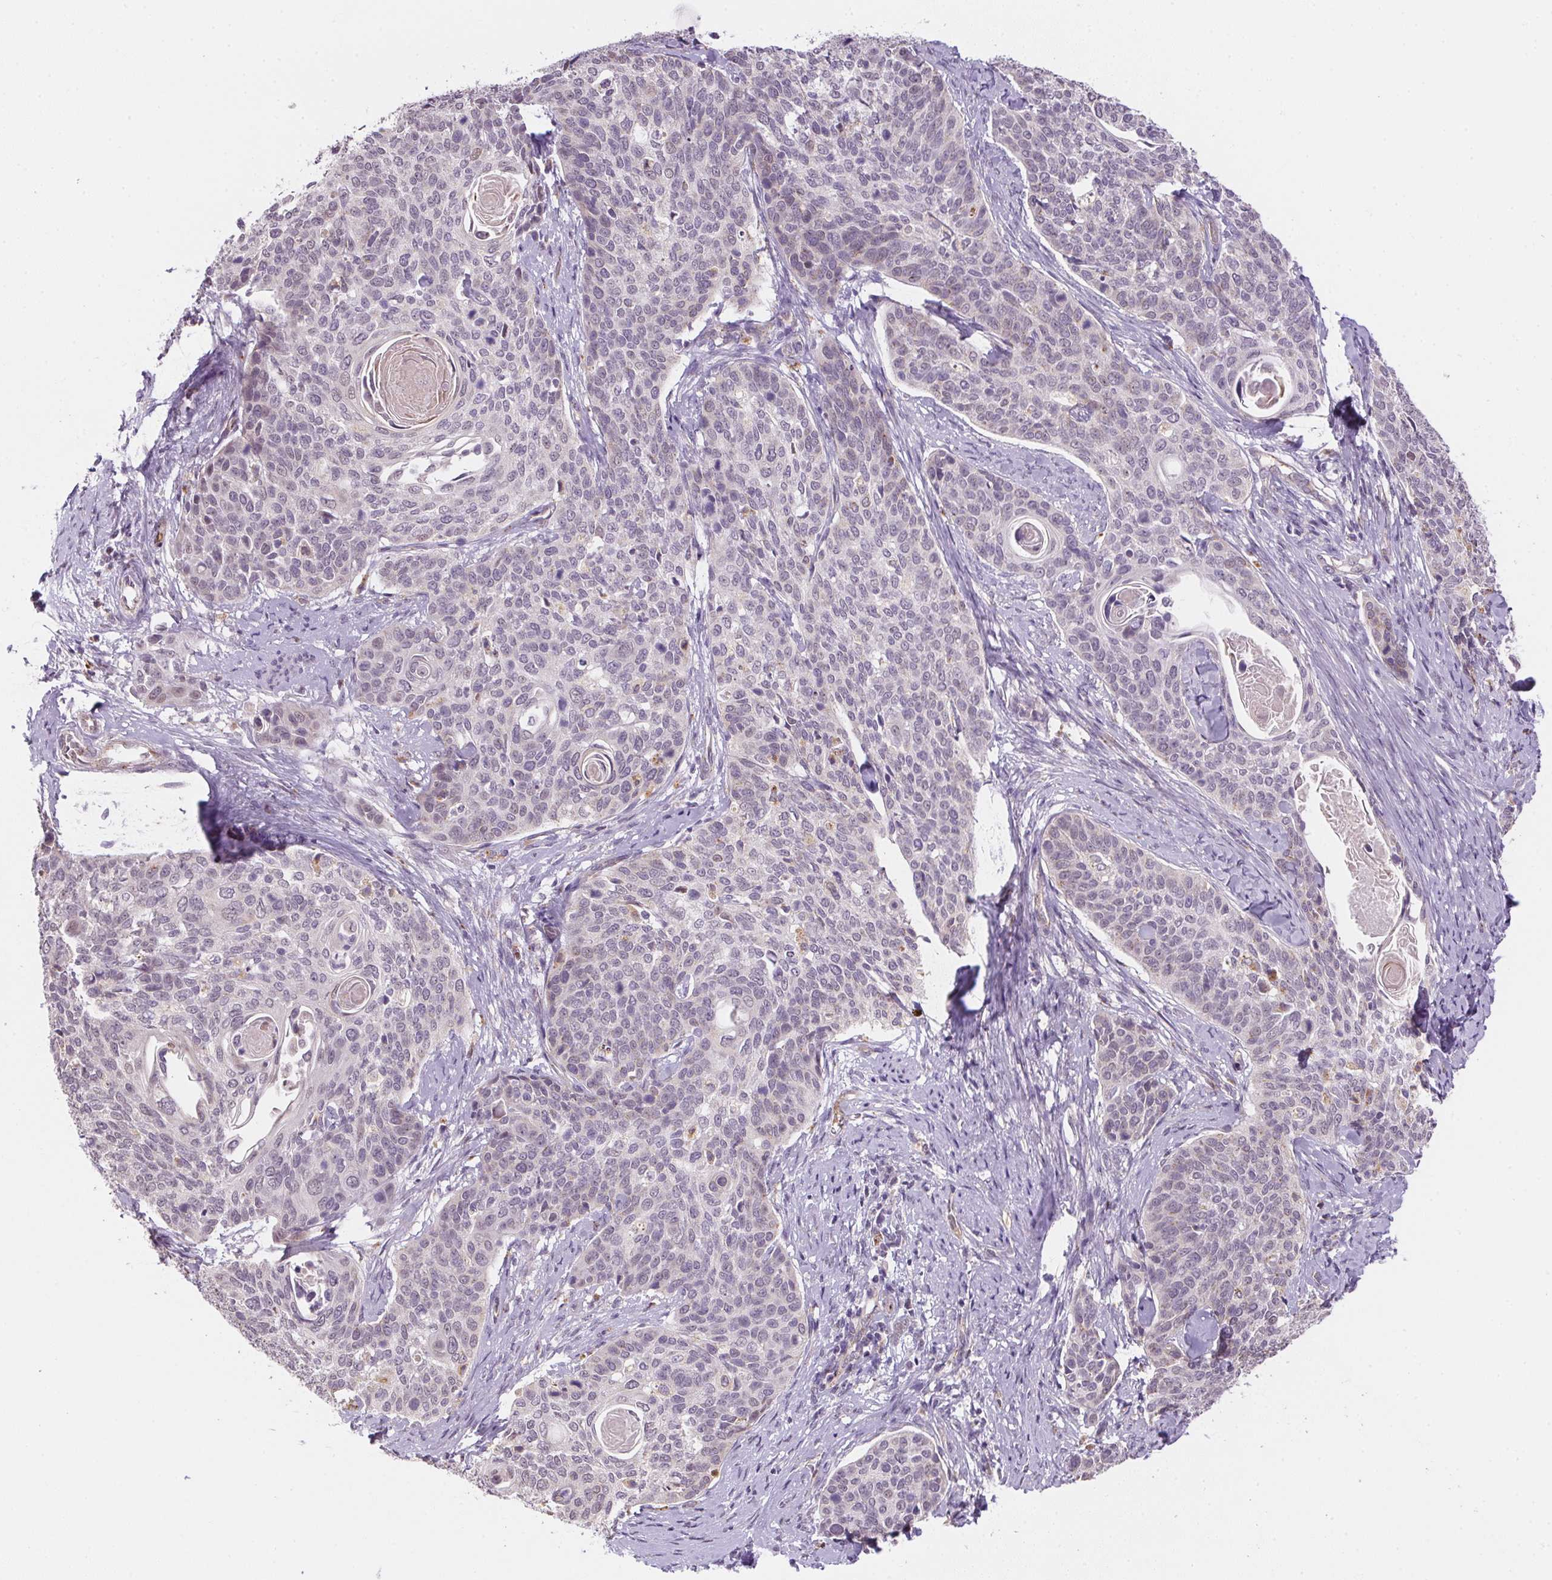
{"staining": {"intensity": "negative", "quantity": "none", "location": "none"}, "tissue": "cervical cancer", "cell_type": "Tumor cells", "image_type": "cancer", "snomed": [{"axis": "morphology", "description": "Squamous cell carcinoma, NOS"}, {"axis": "topography", "description": "Cervix"}], "caption": "Immunohistochemical staining of human cervical cancer displays no significant positivity in tumor cells.", "gene": "METTL13", "patient": {"sex": "female", "age": 69}}